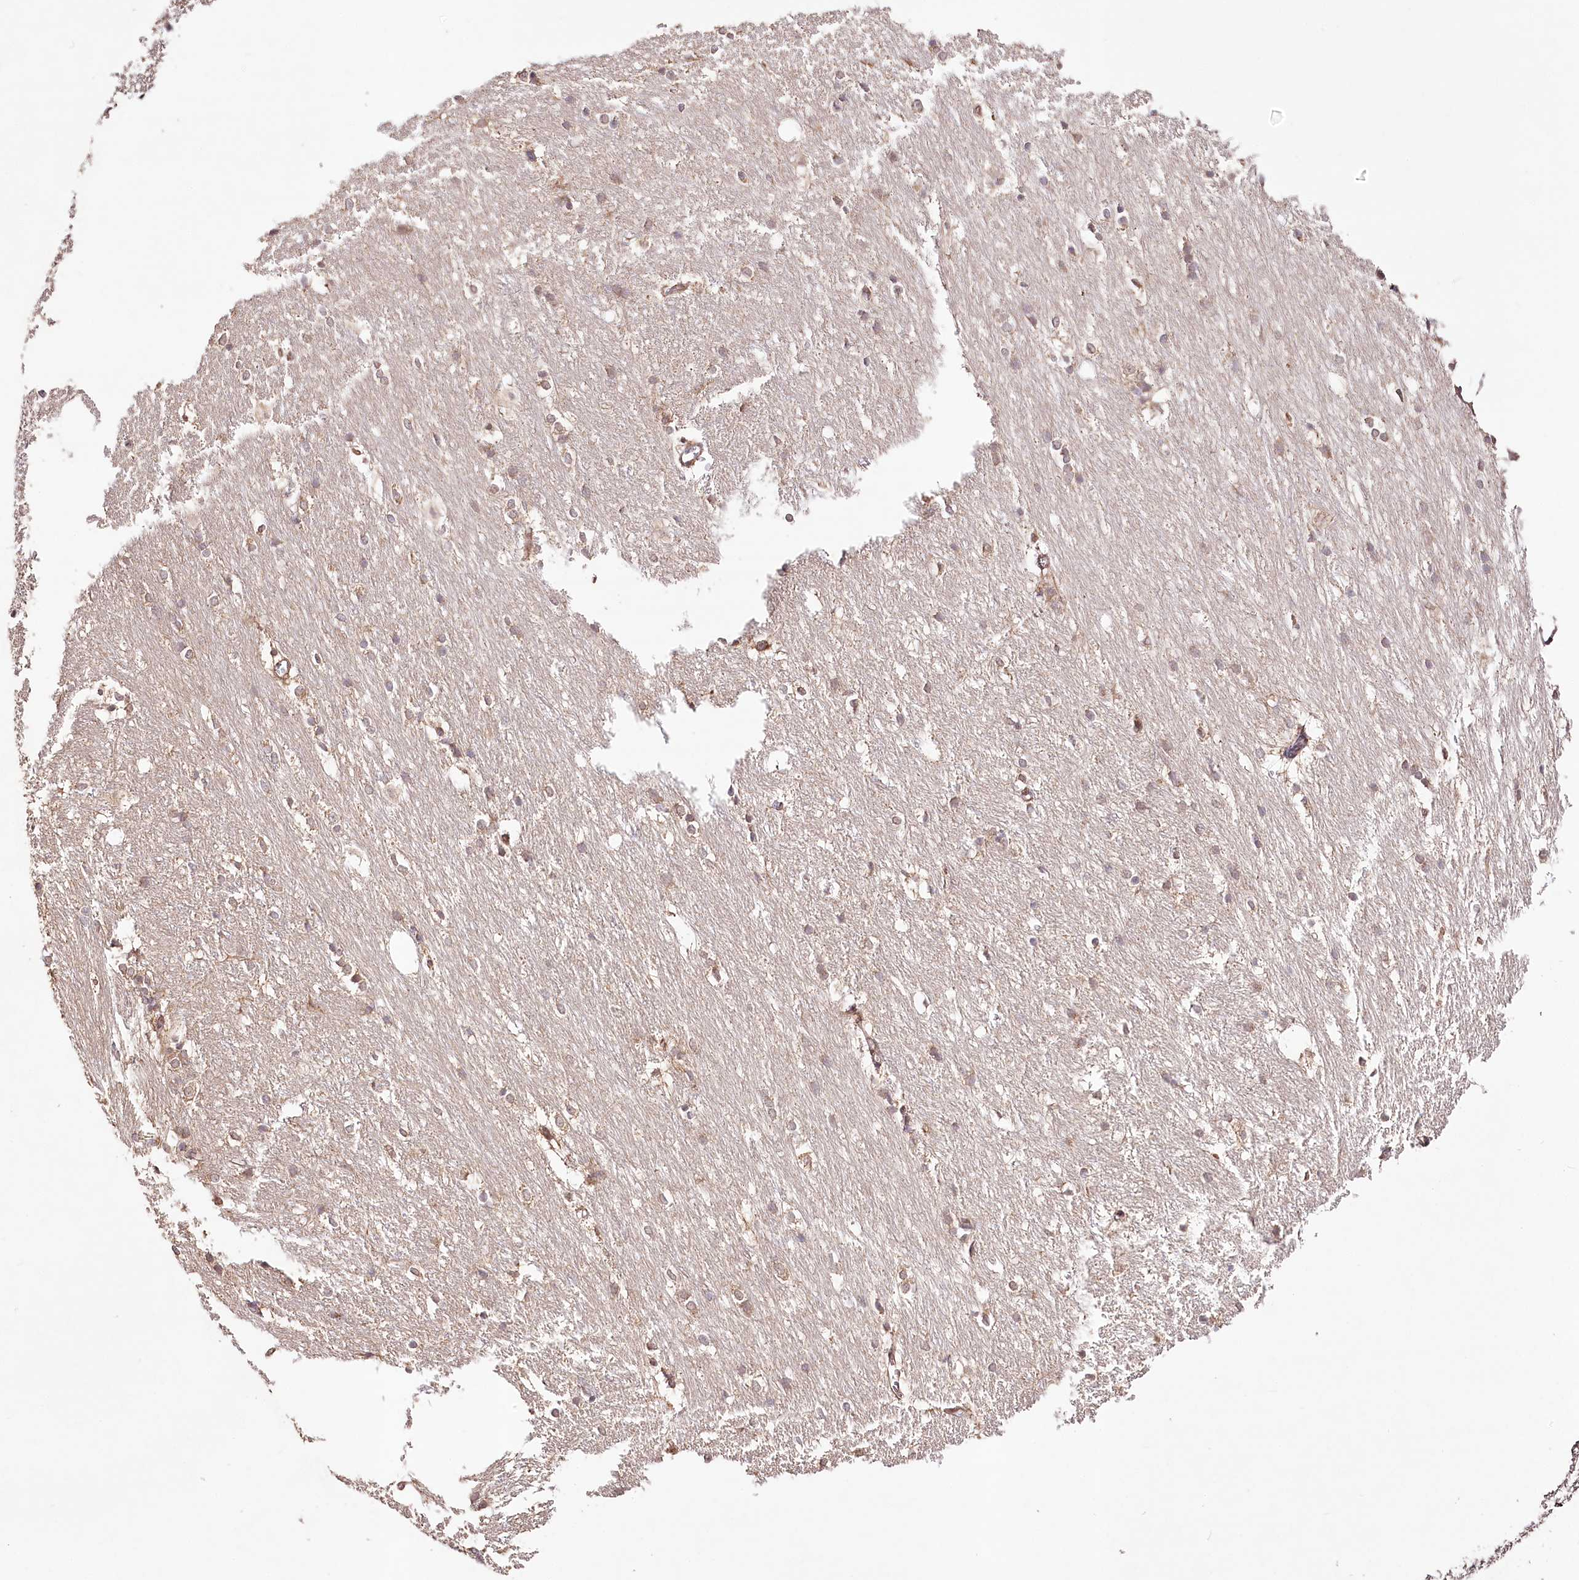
{"staining": {"intensity": "weak", "quantity": "25%-75%", "location": "cytoplasmic/membranous"}, "tissue": "caudate", "cell_type": "Glial cells", "image_type": "normal", "snomed": [{"axis": "morphology", "description": "Normal tissue, NOS"}, {"axis": "topography", "description": "Lateral ventricle wall"}], "caption": "Protein positivity by IHC displays weak cytoplasmic/membranous expression in about 25%-75% of glial cells in benign caudate. (DAB IHC with brightfield microscopy, high magnification).", "gene": "DMXL1", "patient": {"sex": "female", "age": 19}}